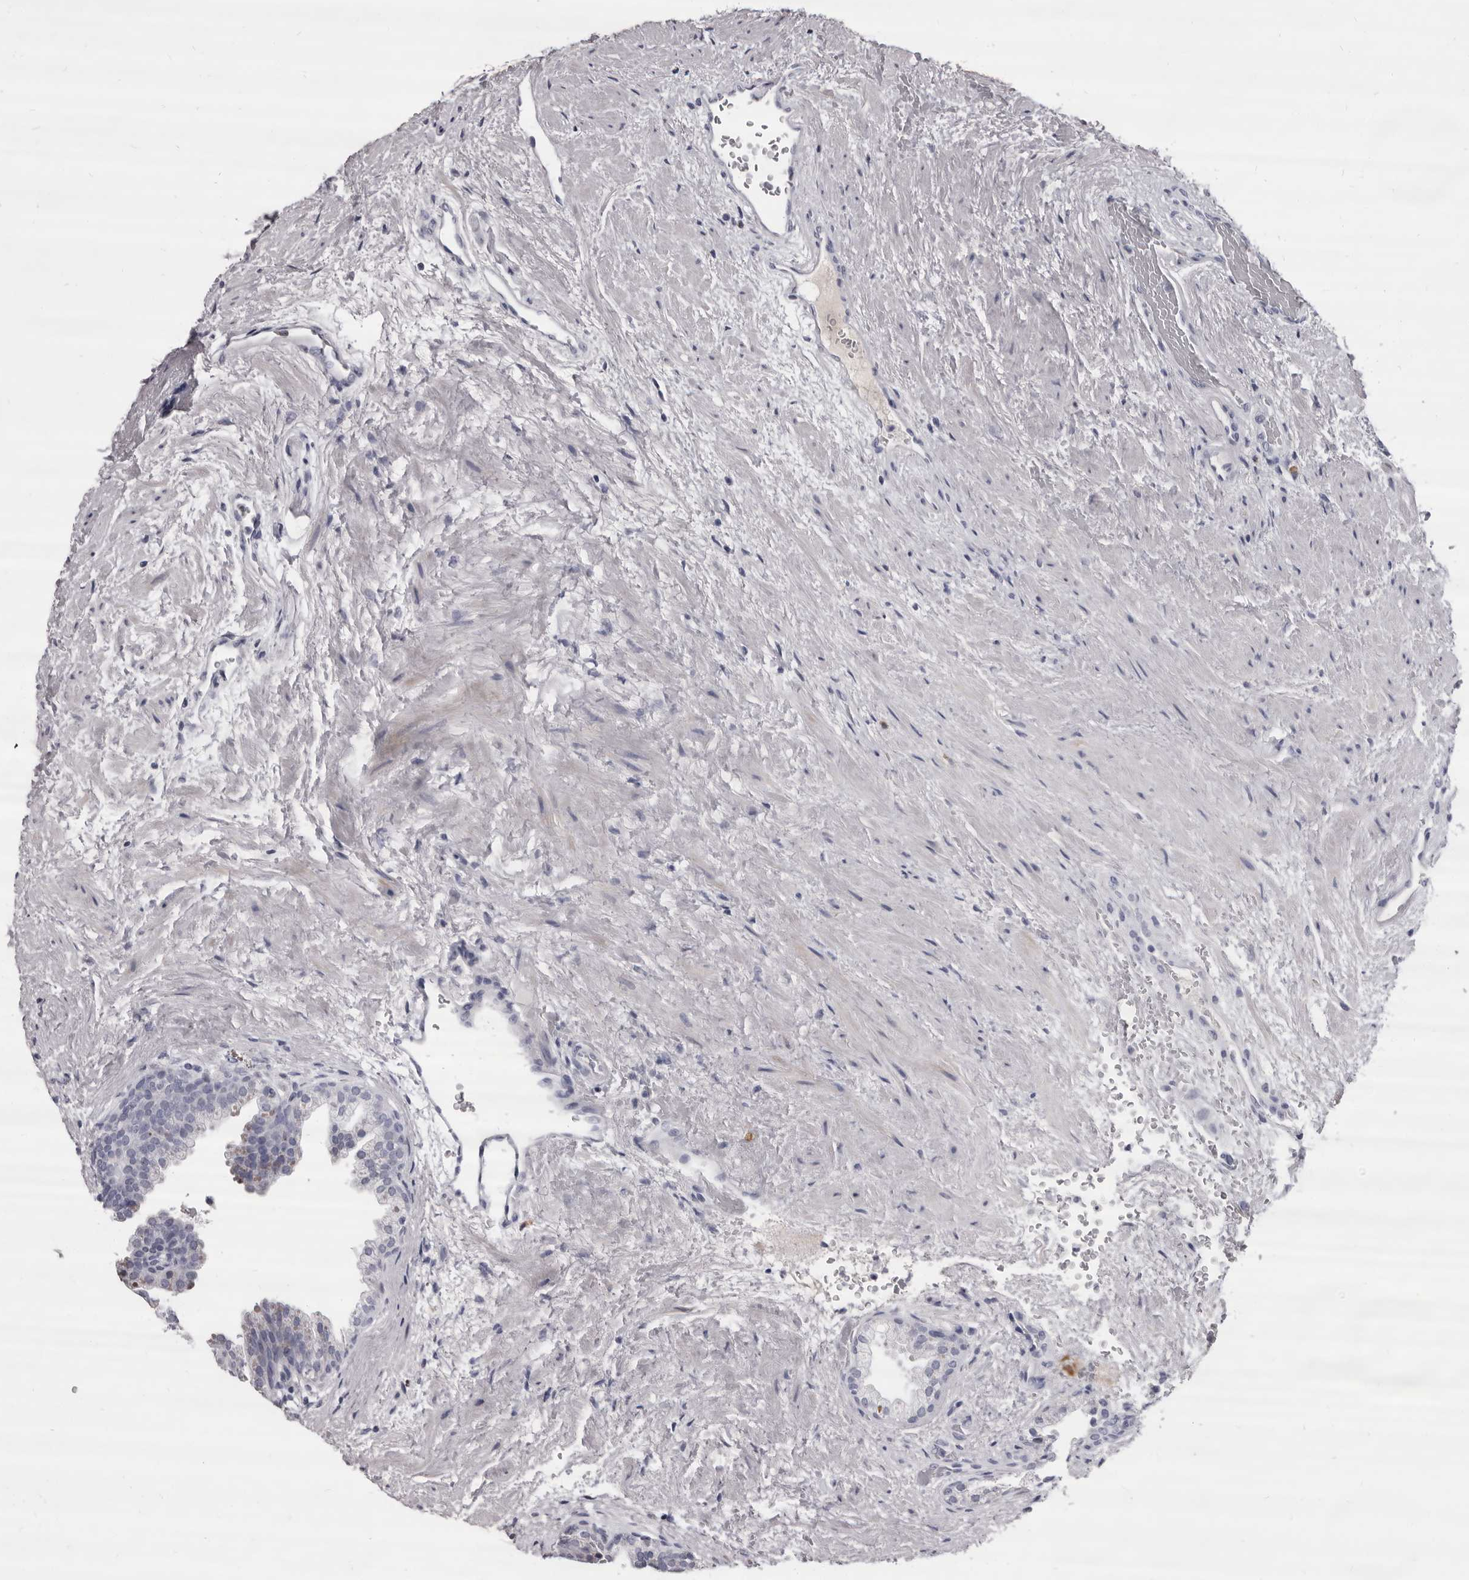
{"staining": {"intensity": "negative", "quantity": "none", "location": "none"}, "tissue": "prostate", "cell_type": "Glandular cells", "image_type": "normal", "snomed": [{"axis": "morphology", "description": "Normal tissue, NOS"}, {"axis": "topography", "description": "Prostate"}], "caption": "This is an immunohistochemistry (IHC) image of normal human prostate. There is no expression in glandular cells.", "gene": "GZMH", "patient": {"sex": "male", "age": 48}}